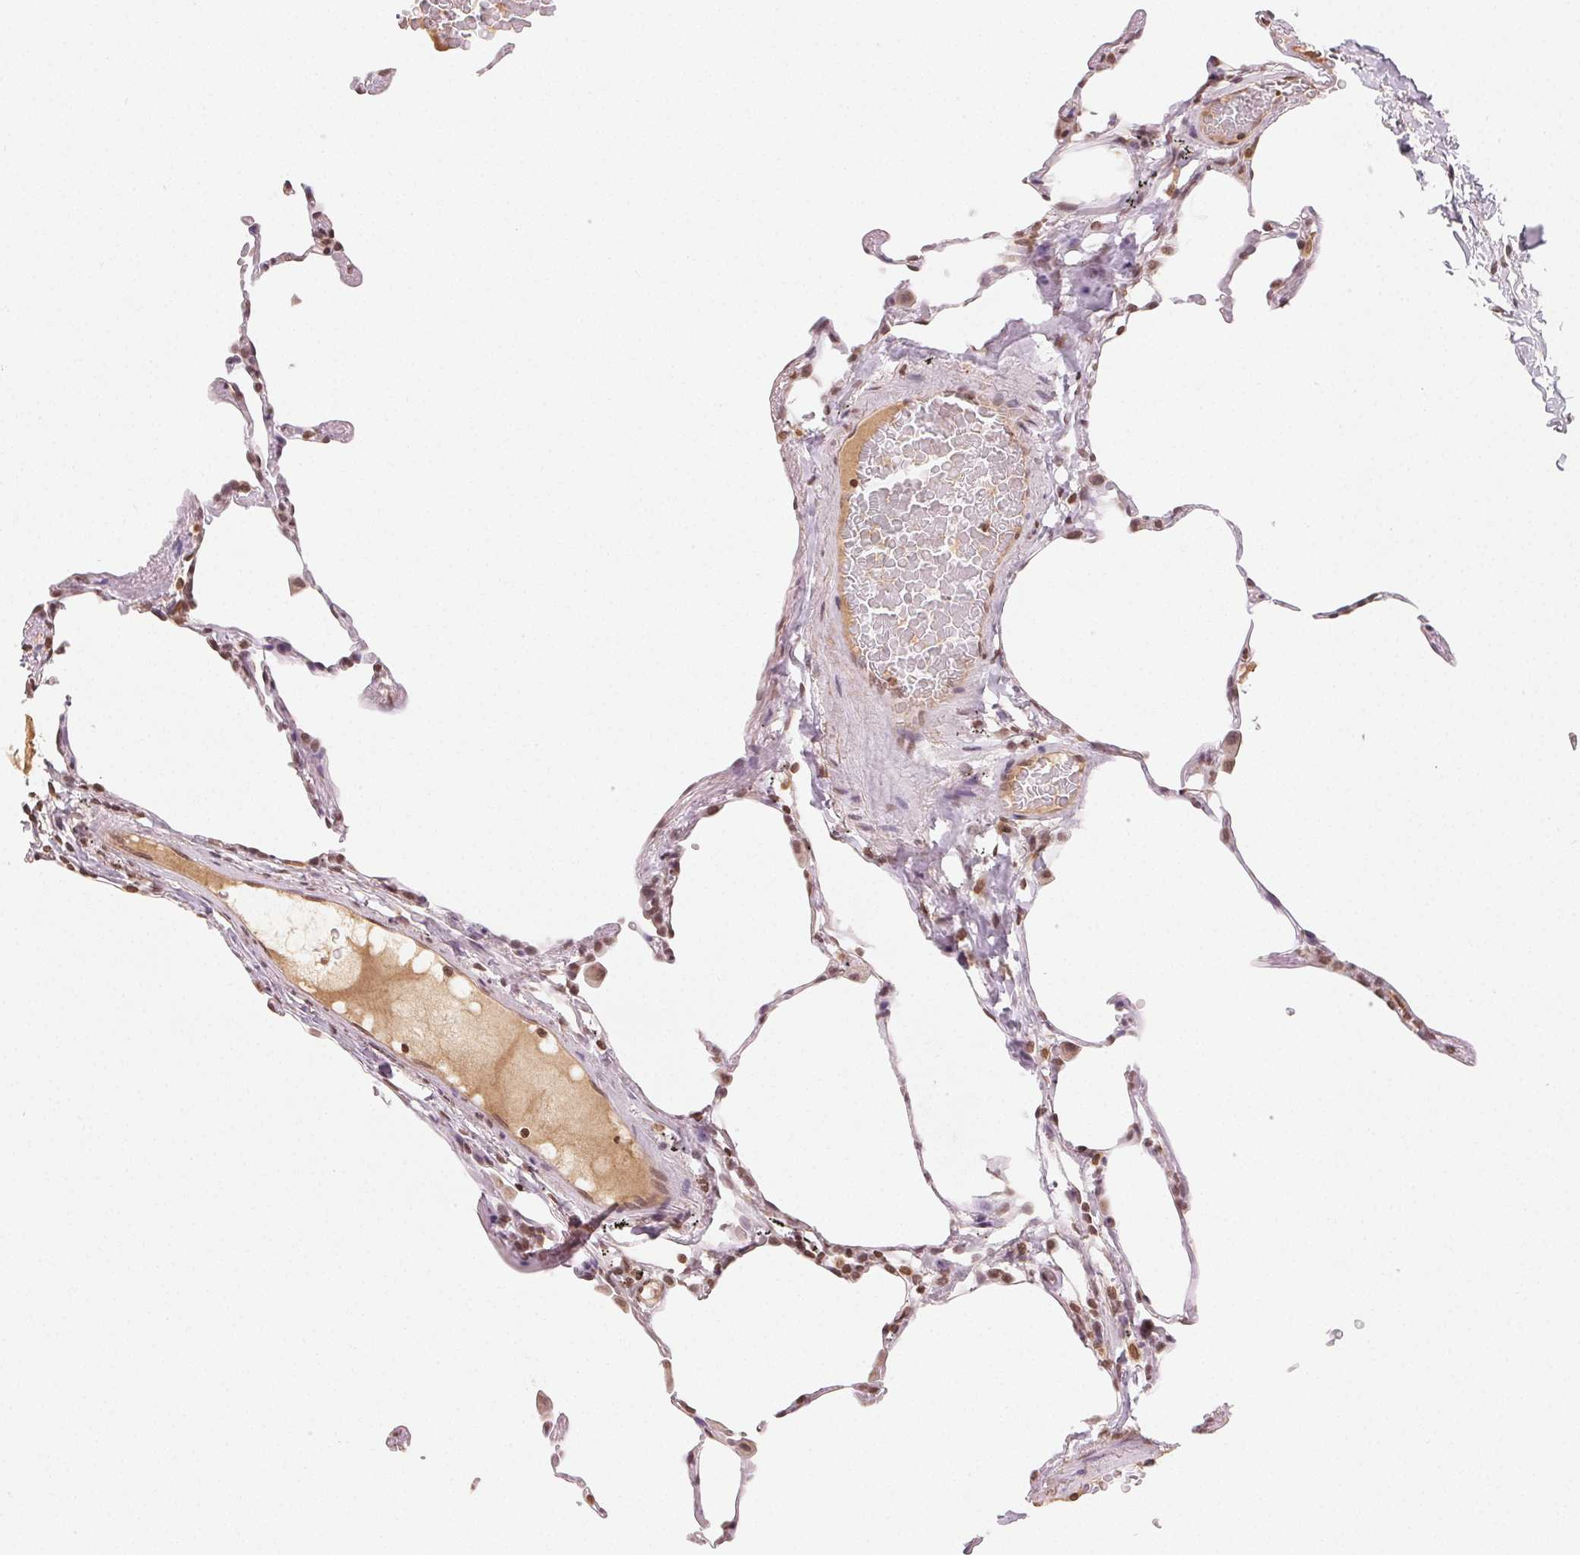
{"staining": {"intensity": "moderate", "quantity": ">75%", "location": "nuclear"}, "tissue": "lung", "cell_type": "Alveolar cells", "image_type": "normal", "snomed": [{"axis": "morphology", "description": "Normal tissue, NOS"}, {"axis": "topography", "description": "Lung"}], "caption": "Immunohistochemistry staining of normal lung, which demonstrates medium levels of moderate nuclear expression in about >75% of alveolar cells indicating moderate nuclear protein staining. The staining was performed using DAB (brown) for protein detection and nuclei were counterstained in hematoxylin (blue).", "gene": "TBP", "patient": {"sex": "female", "age": 57}}